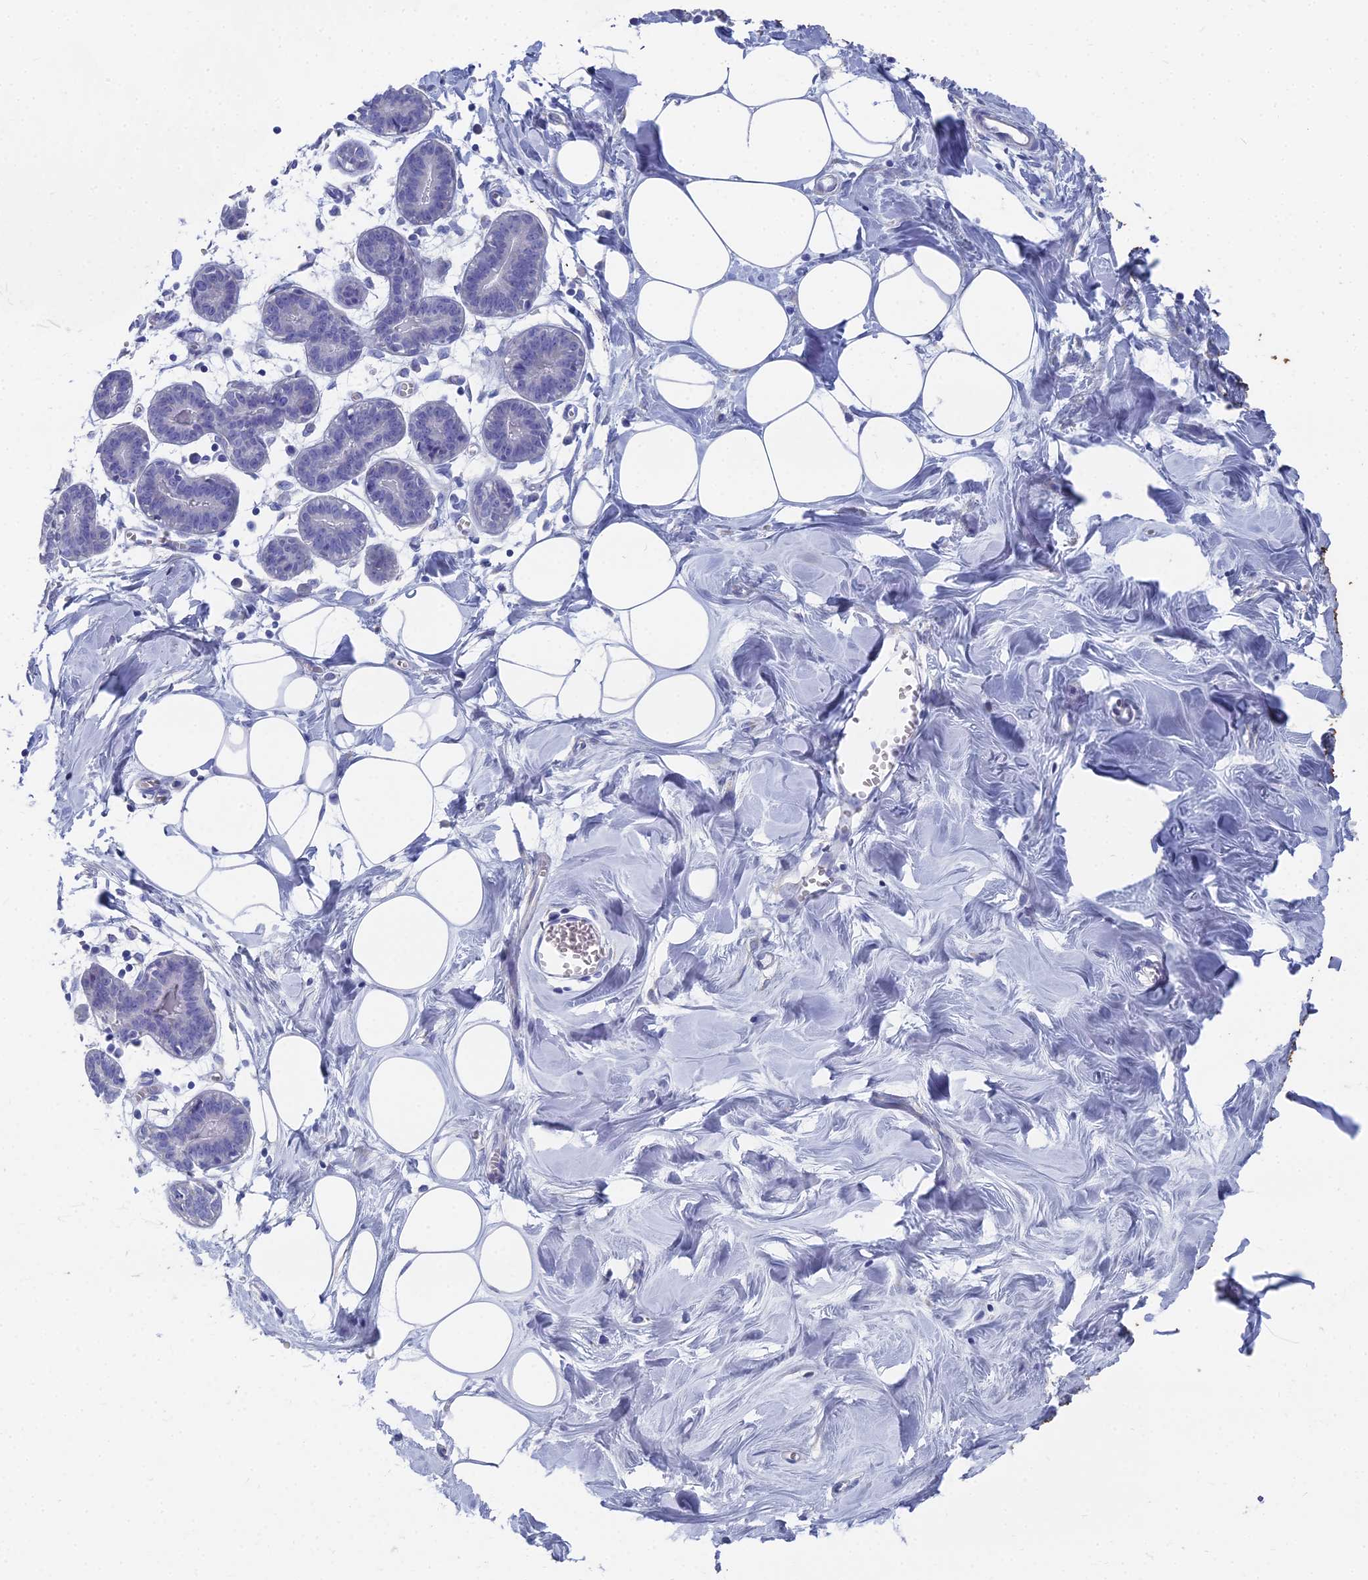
{"staining": {"intensity": "negative", "quantity": "none", "location": "none"}, "tissue": "breast", "cell_type": "Adipocytes", "image_type": "normal", "snomed": [{"axis": "morphology", "description": "Normal tissue, NOS"}, {"axis": "topography", "description": "Breast"}], "caption": "Adipocytes are negative for protein expression in benign human breast. The staining was performed using DAB (3,3'-diaminobenzidine) to visualize the protein expression in brown, while the nuclei were stained in blue with hematoxylin (Magnification: 20x).", "gene": "TNNT3", "patient": {"sex": "female", "age": 27}}